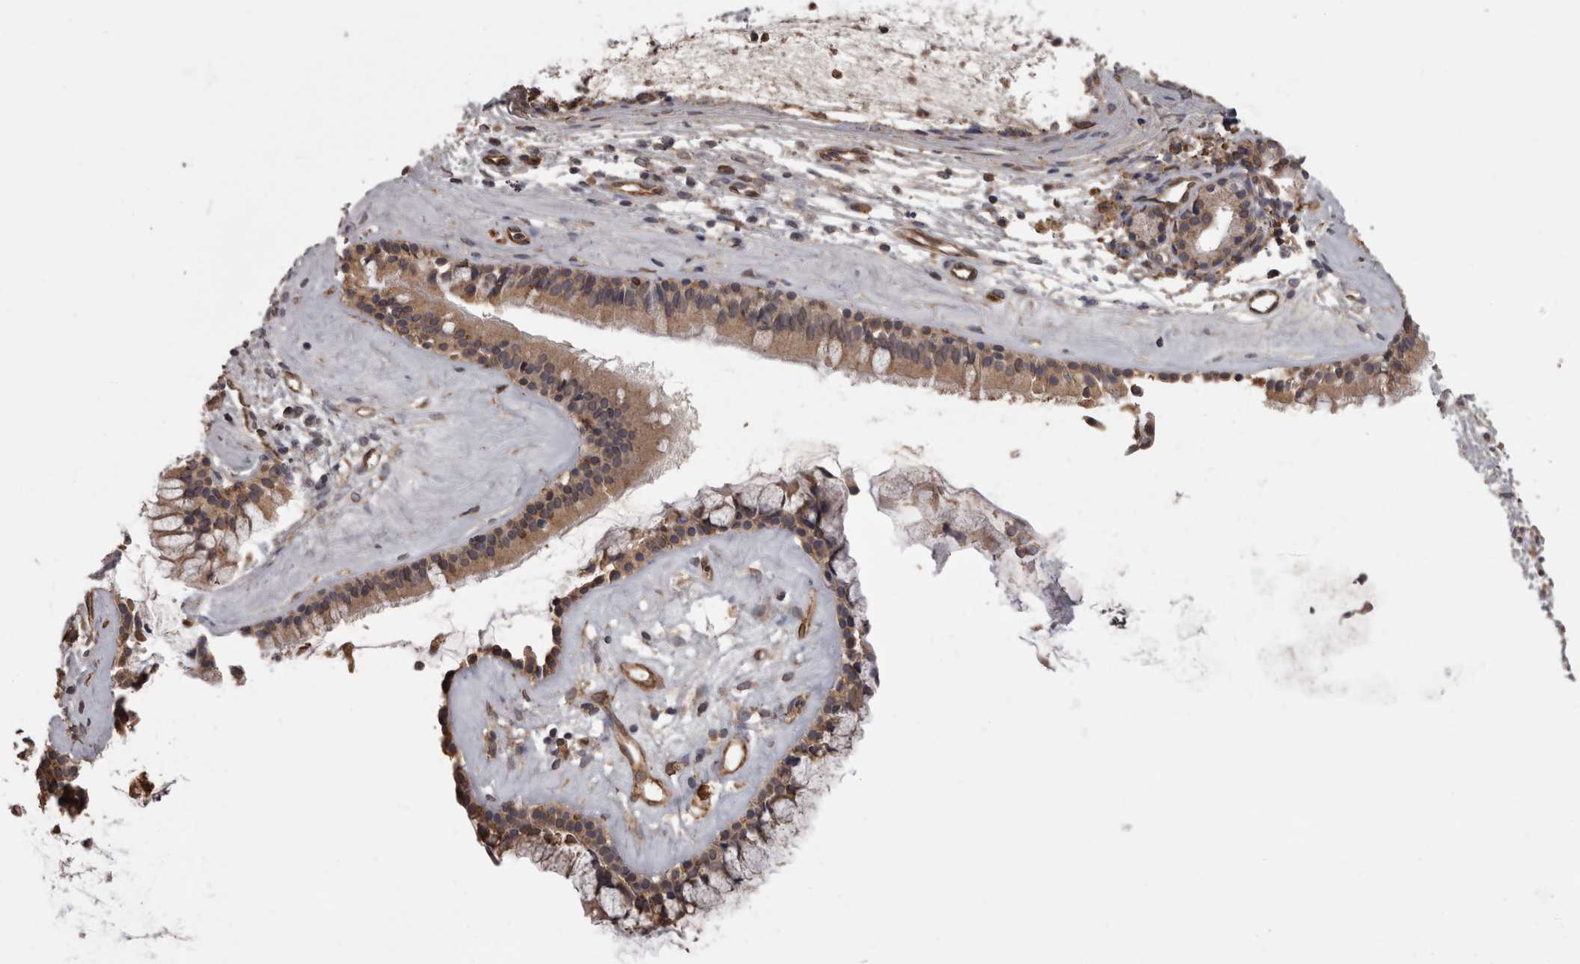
{"staining": {"intensity": "moderate", "quantity": ">75%", "location": "cytoplasmic/membranous"}, "tissue": "nasopharynx", "cell_type": "Respiratory epithelial cells", "image_type": "normal", "snomed": [{"axis": "morphology", "description": "Normal tissue, NOS"}, {"axis": "topography", "description": "Nasopharynx"}], "caption": "Moderate cytoplasmic/membranous positivity is present in approximately >75% of respiratory epithelial cells in unremarkable nasopharynx. (Stains: DAB (3,3'-diaminobenzidine) in brown, nuclei in blue, Microscopy: brightfield microscopy at high magnification).", "gene": "PON2", "patient": {"sex": "female", "age": 42}}